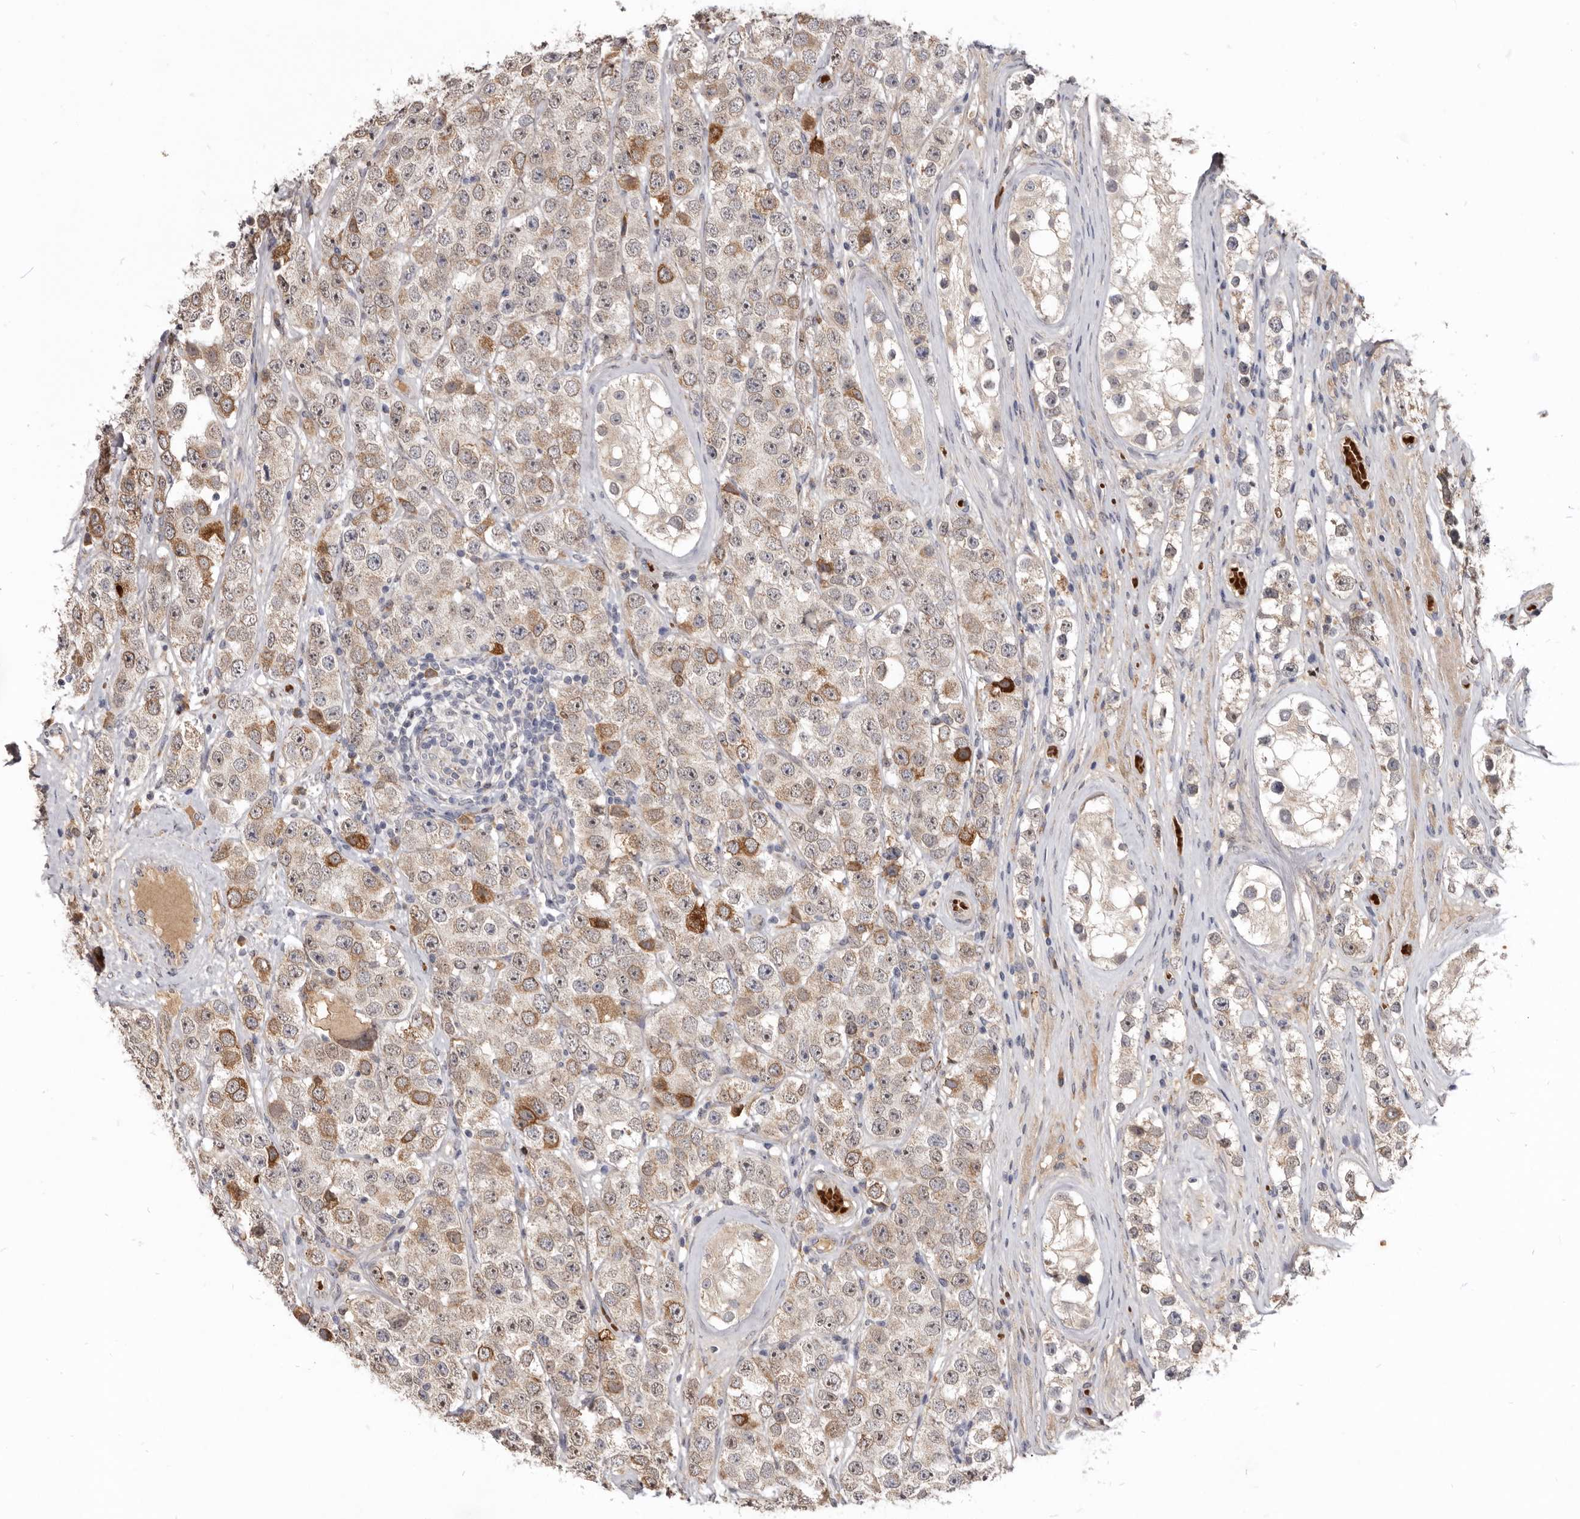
{"staining": {"intensity": "moderate", "quantity": "<25%", "location": "cytoplasmic/membranous"}, "tissue": "testis cancer", "cell_type": "Tumor cells", "image_type": "cancer", "snomed": [{"axis": "morphology", "description": "Seminoma, NOS"}, {"axis": "topography", "description": "Testis"}], "caption": "Immunohistochemical staining of human seminoma (testis) exhibits low levels of moderate cytoplasmic/membranous protein positivity in about <25% of tumor cells.", "gene": "NENF", "patient": {"sex": "male", "age": 28}}